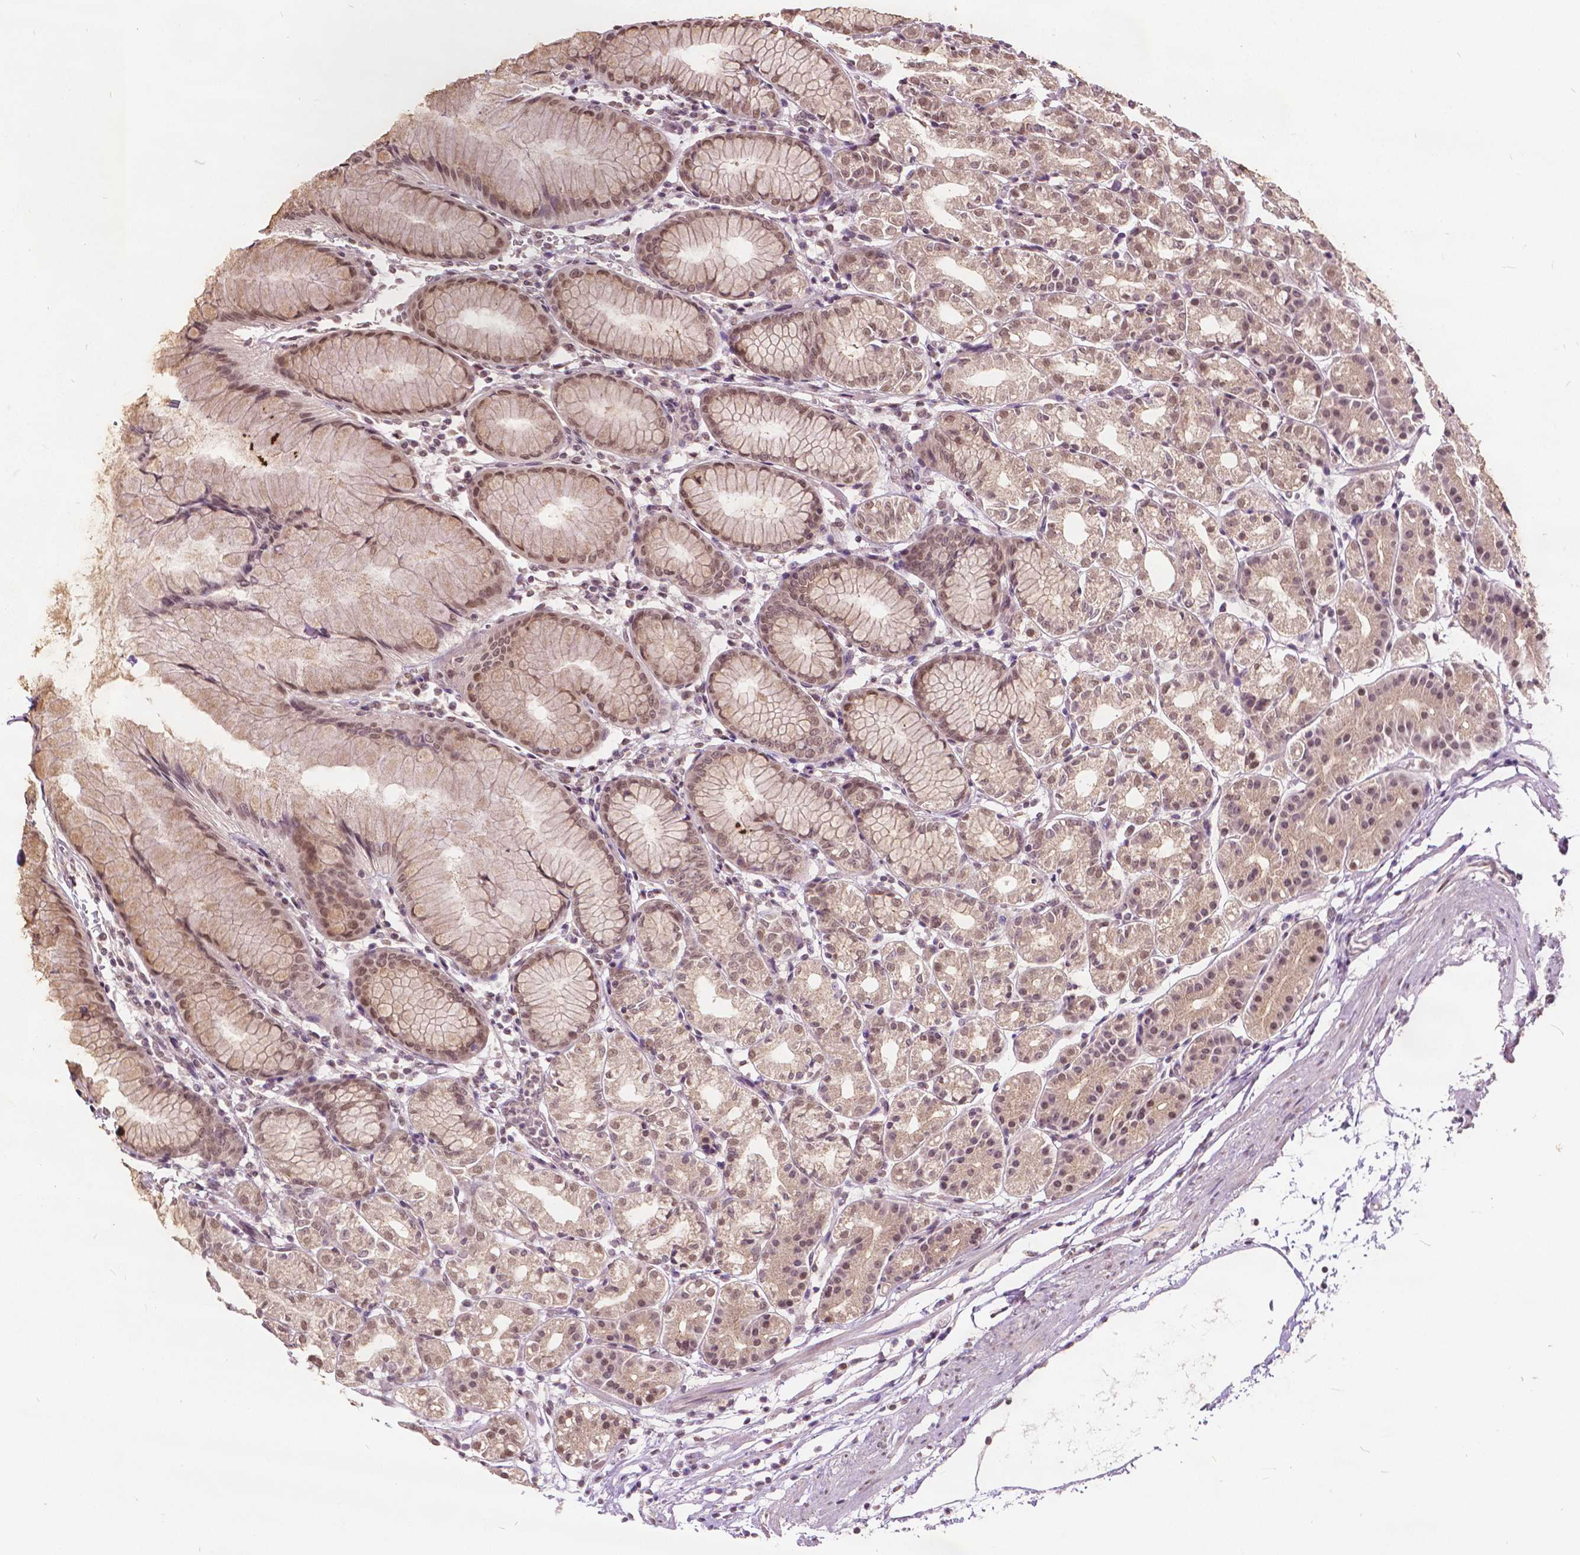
{"staining": {"intensity": "moderate", "quantity": ">75%", "location": "nuclear"}, "tissue": "stomach", "cell_type": "Glandular cells", "image_type": "normal", "snomed": [{"axis": "morphology", "description": "Normal tissue, NOS"}, {"axis": "topography", "description": "Stomach"}], "caption": "DAB (3,3'-diaminobenzidine) immunohistochemical staining of normal stomach displays moderate nuclear protein positivity in about >75% of glandular cells. Using DAB (brown) and hematoxylin (blue) stains, captured at high magnification using brightfield microscopy.", "gene": "HOXA10", "patient": {"sex": "female", "age": 57}}